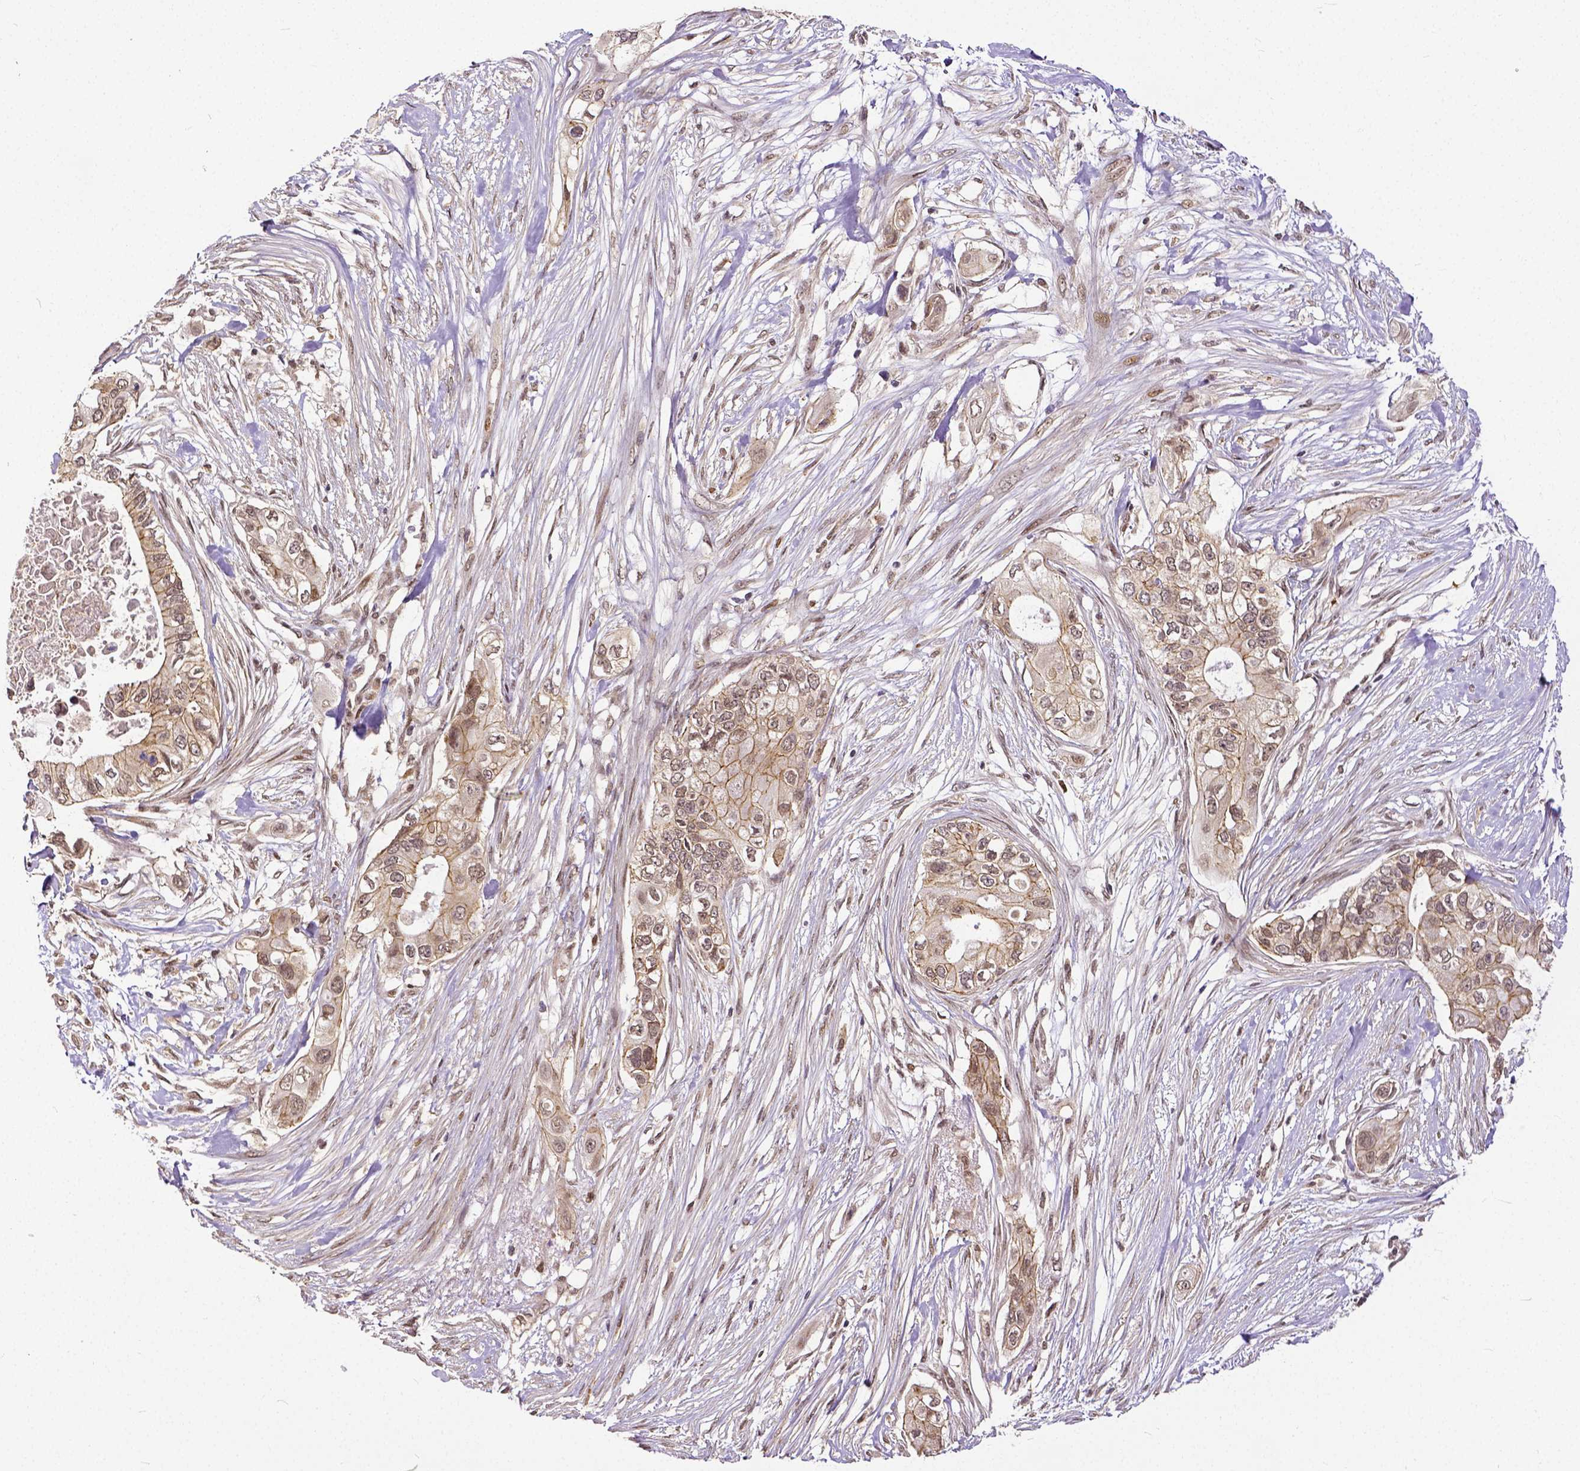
{"staining": {"intensity": "weak", "quantity": "25%-75%", "location": "cytoplasmic/membranous"}, "tissue": "pancreatic cancer", "cell_type": "Tumor cells", "image_type": "cancer", "snomed": [{"axis": "morphology", "description": "Adenocarcinoma, NOS"}, {"axis": "topography", "description": "Pancreas"}], "caption": "IHC (DAB (3,3'-diaminobenzidine)) staining of human pancreatic adenocarcinoma demonstrates weak cytoplasmic/membranous protein positivity in approximately 25%-75% of tumor cells. (brown staining indicates protein expression, while blue staining denotes nuclei).", "gene": "DICER1", "patient": {"sex": "female", "age": 63}}